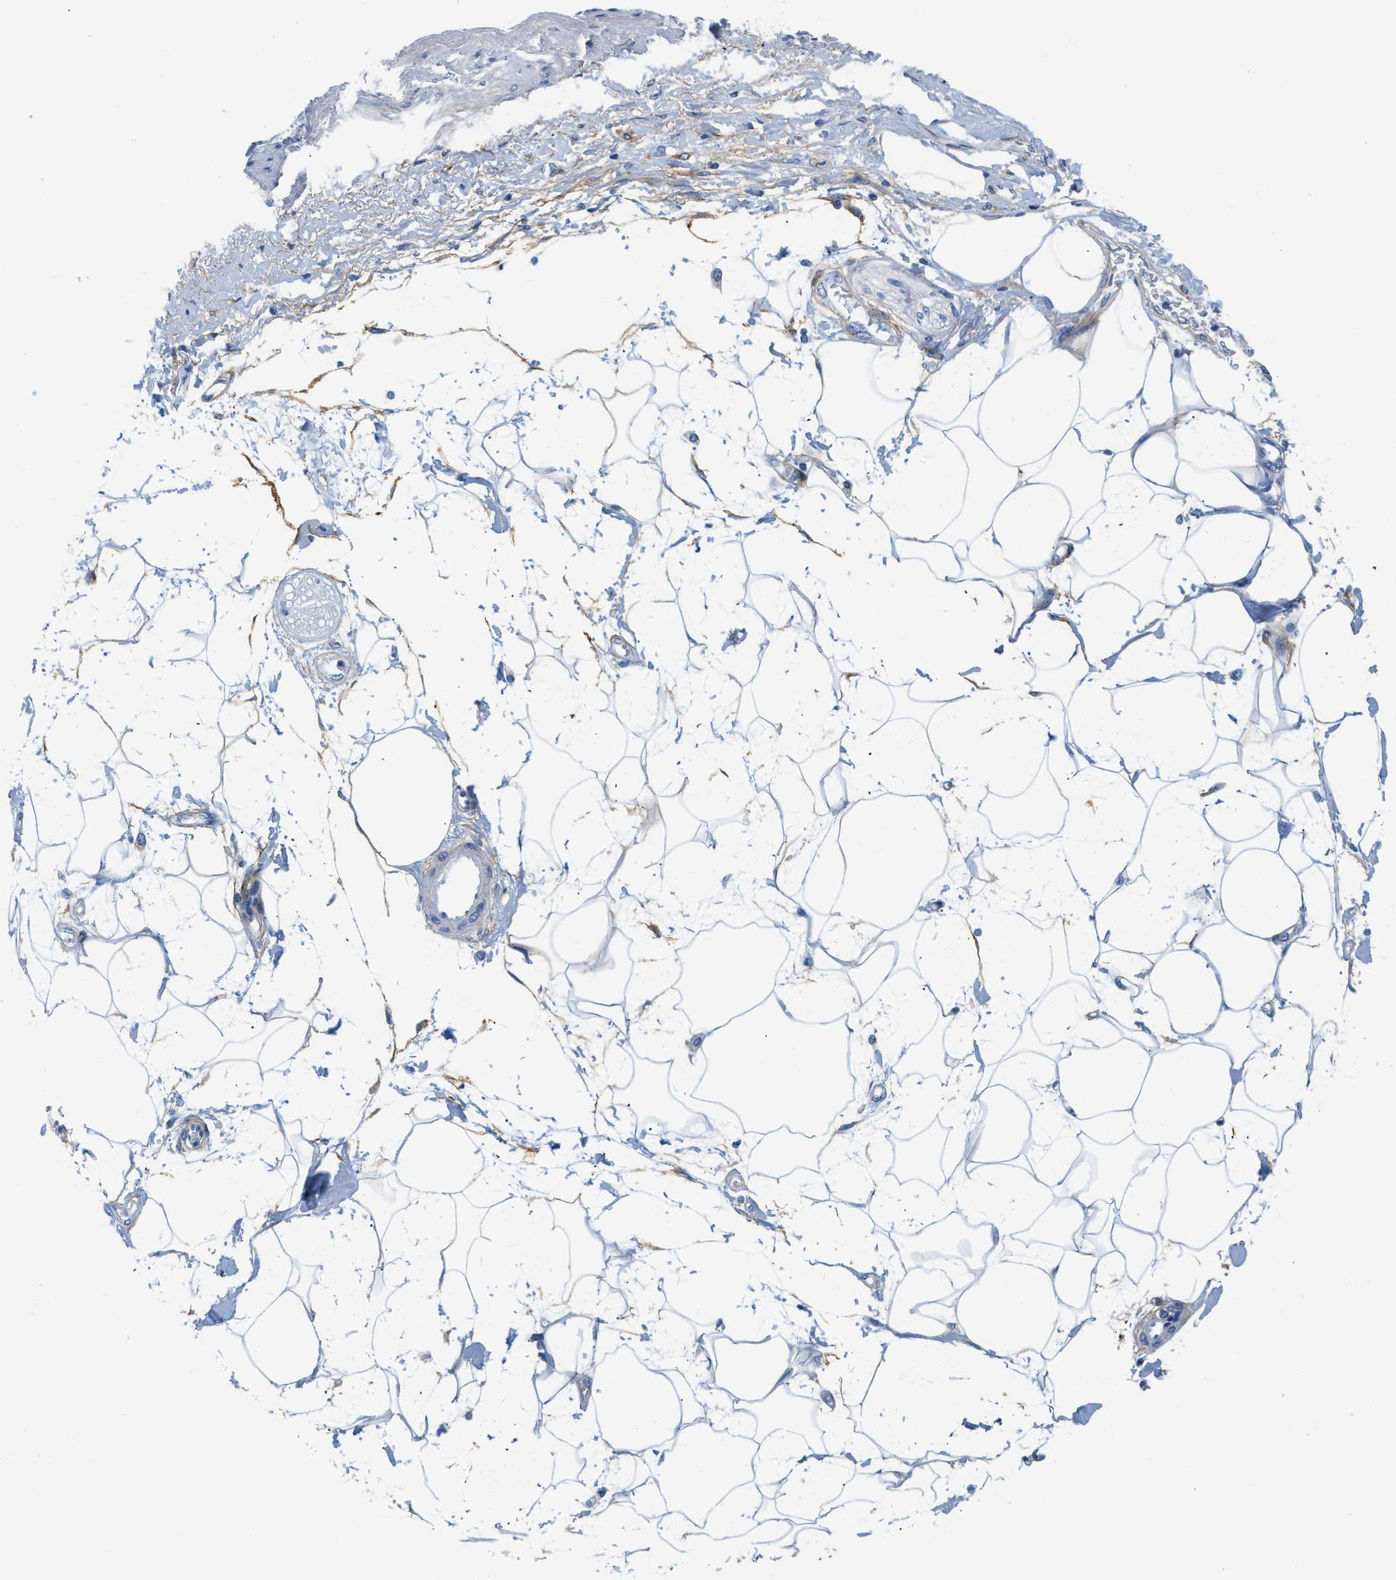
{"staining": {"intensity": "negative", "quantity": "none", "location": "none"}, "tissue": "adipose tissue", "cell_type": "Adipocytes", "image_type": "normal", "snomed": [{"axis": "morphology", "description": "Normal tissue, NOS"}, {"axis": "morphology", "description": "Adenocarcinoma, NOS"}, {"axis": "topography", "description": "Duodenum"}, {"axis": "topography", "description": "Peripheral nerve tissue"}], "caption": "Immunohistochemistry (IHC) of unremarkable adipose tissue shows no positivity in adipocytes.", "gene": "PDGFRB", "patient": {"sex": "female", "age": 60}}